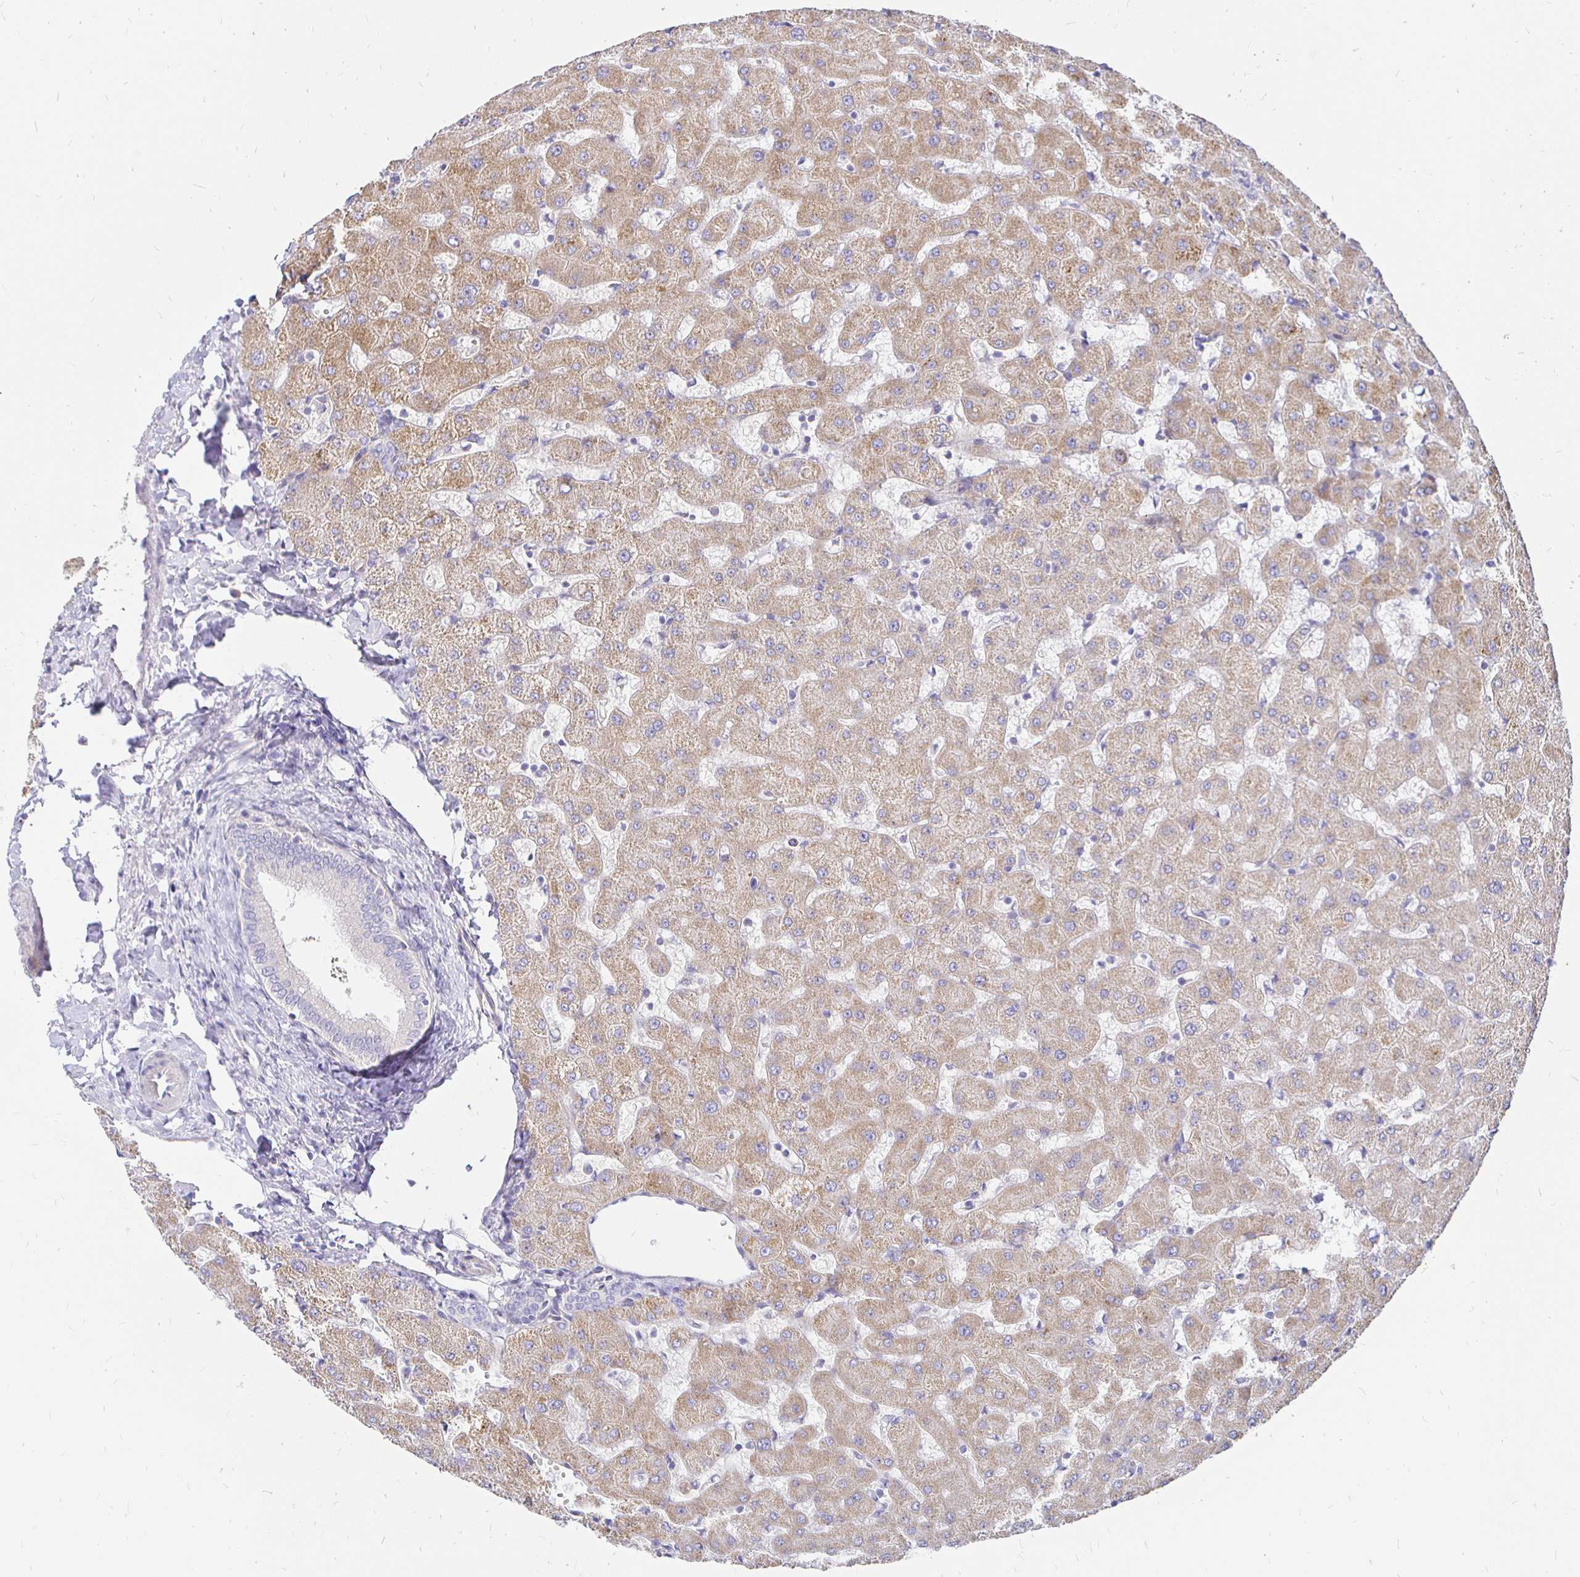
{"staining": {"intensity": "negative", "quantity": "none", "location": "none"}, "tissue": "liver", "cell_type": "Cholangiocytes", "image_type": "normal", "snomed": [{"axis": "morphology", "description": "Normal tissue, NOS"}, {"axis": "topography", "description": "Liver"}], "caption": "IHC histopathology image of benign liver: liver stained with DAB exhibits no significant protein positivity in cholangiocytes. The staining was performed using DAB (3,3'-diaminobenzidine) to visualize the protein expression in brown, while the nuclei were stained in blue with hematoxylin (Magnification: 20x).", "gene": "PALM2AKAP2", "patient": {"sex": "female", "age": 63}}